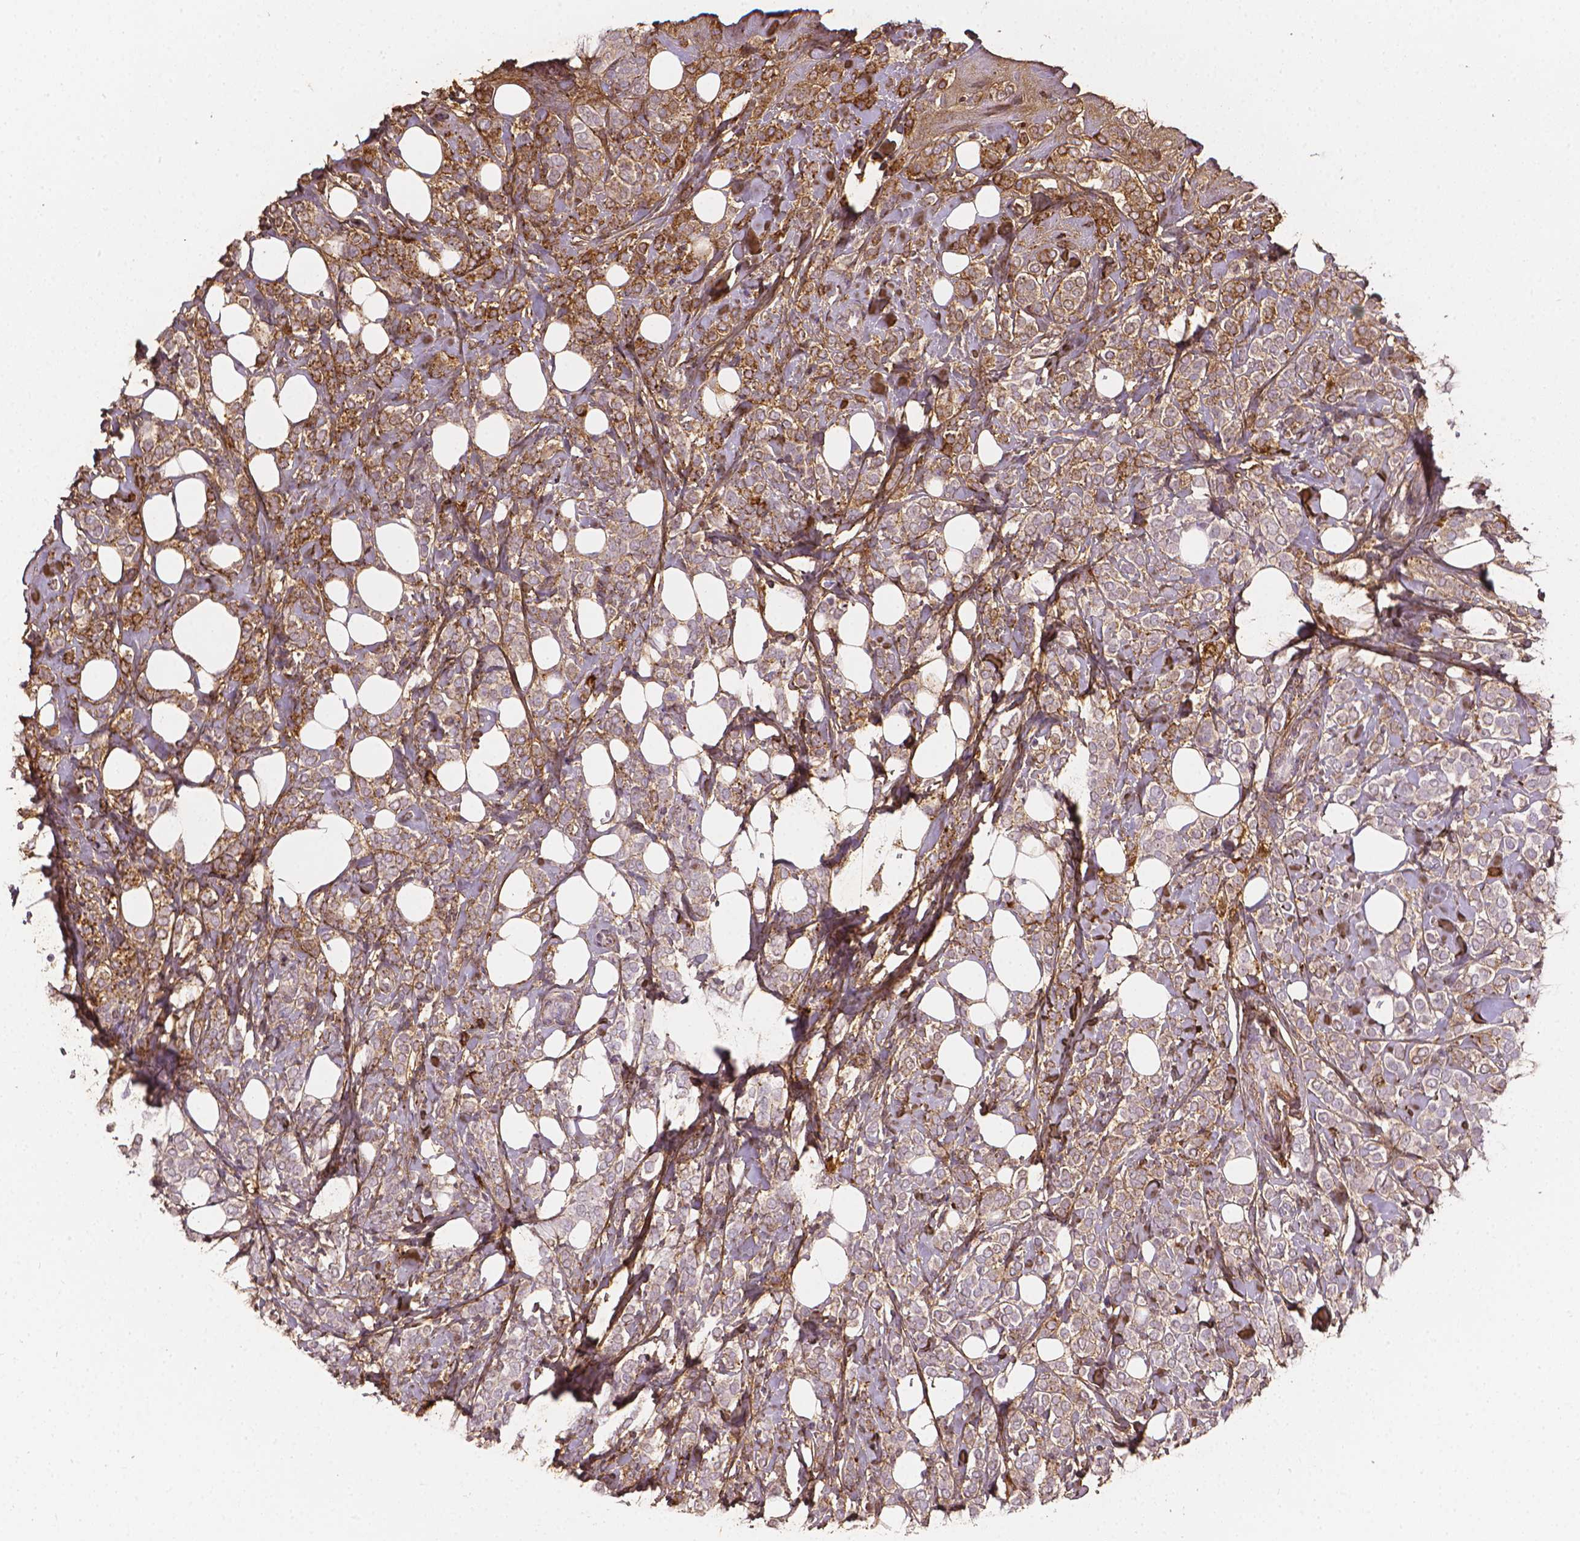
{"staining": {"intensity": "negative", "quantity": "none", "location": "none"}, "tissue": "breast cancer", "cell_type": "Tumor cells", "image_type": "cancer", "snomed": [{"axis": "morphology", "description": "Lobular carcinoma"}, {"axis": "topography", "description": "Breast"}], "caption": "IHC of lobular carcinoma (breast) reveals no staining in tumor cells.", "gene": "DCN", "patient": {"sex": "female", "age": 49}}